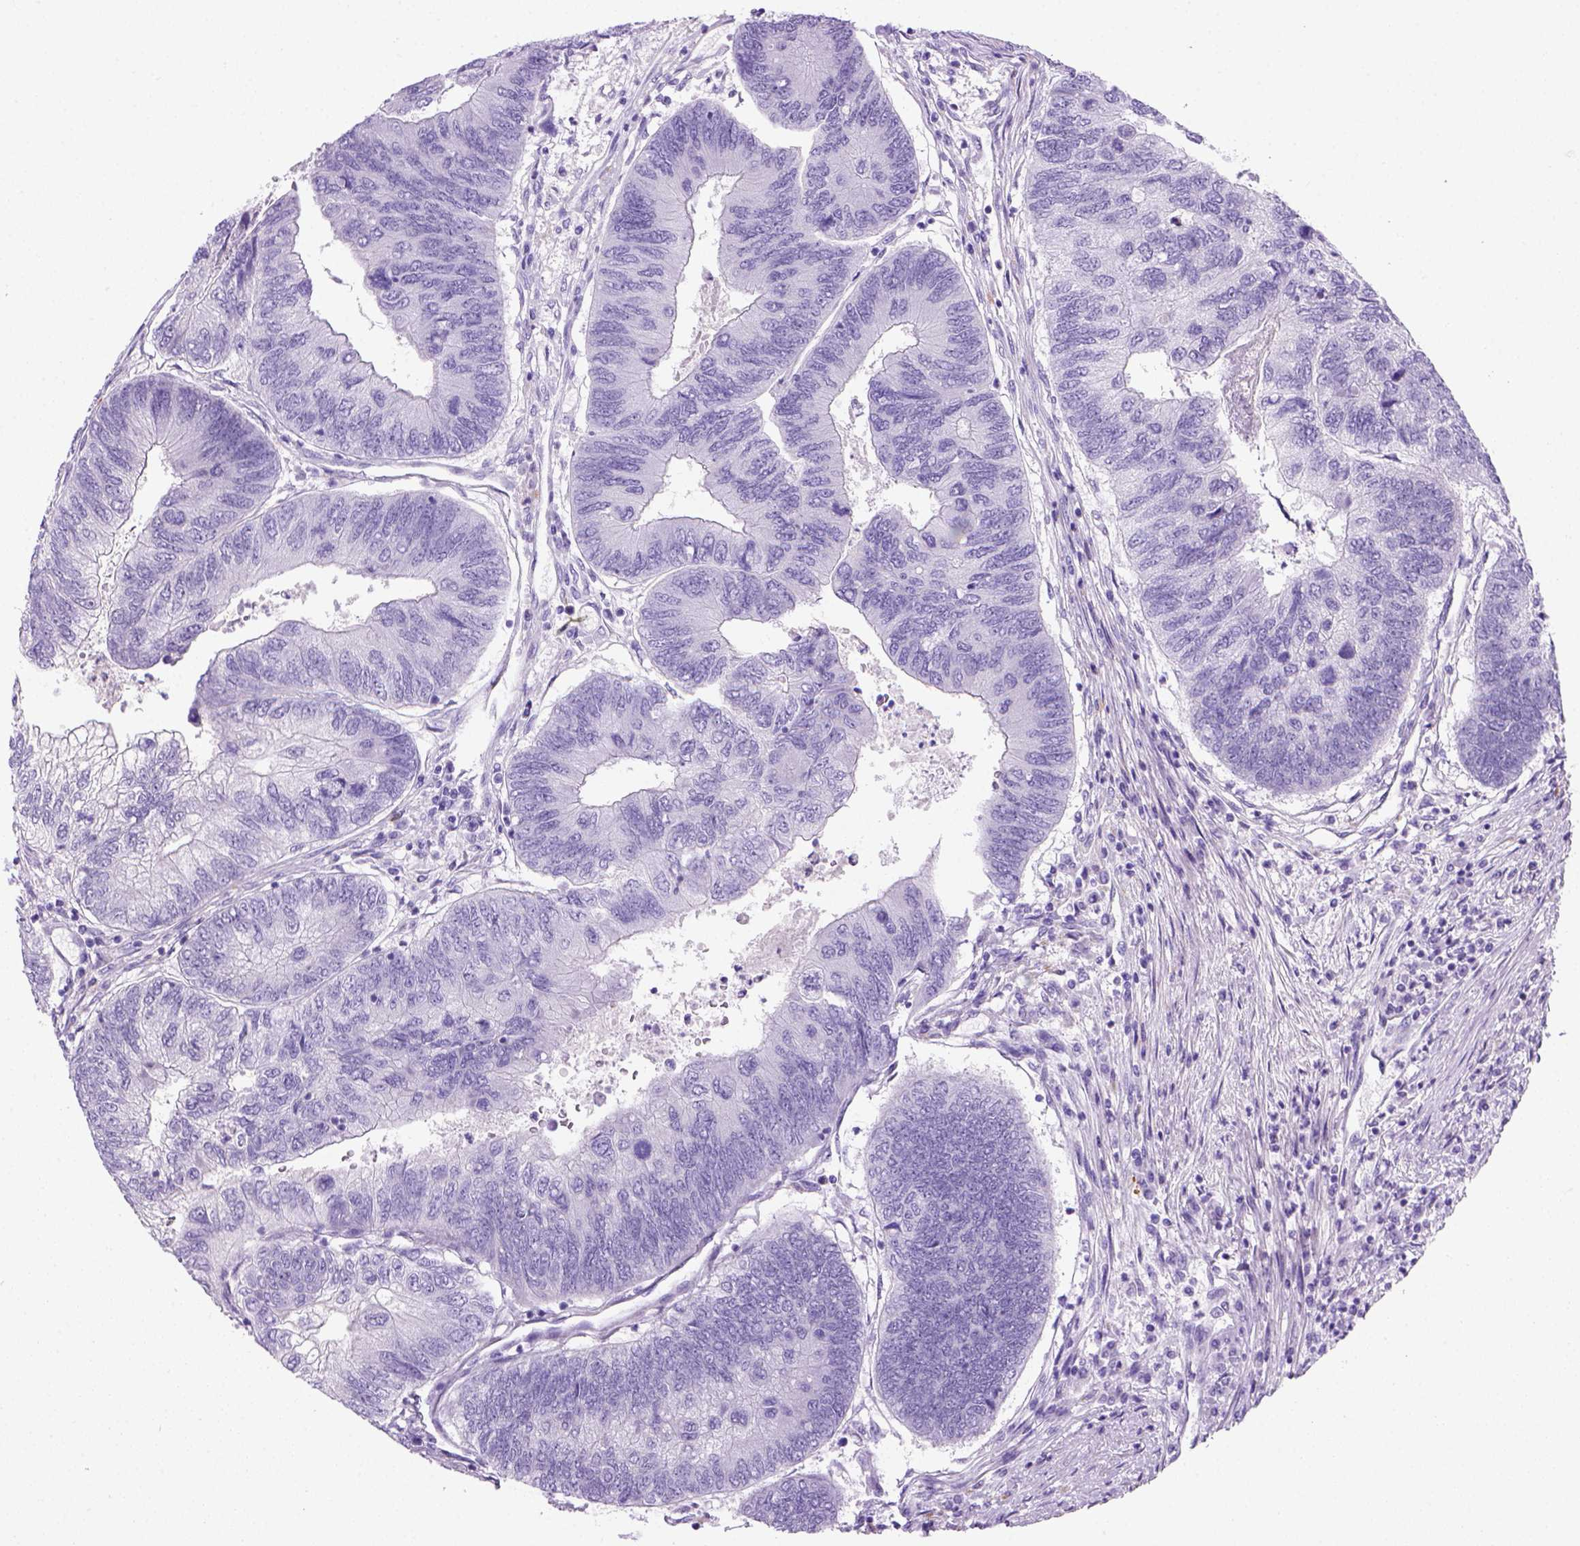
{"staining": {"intensity": "negative", "quantity": "none", "location": "none"}, "tissue": "colorectal cancer", "cell_type": "Tumor cells", "image_type": "cancer", "snomed": [{"axis": "morphology", "description": "Adenocarcinoma, NOS"}, {"axis": "topography", "description": "Colon"}], "caption": "Colorectal cancer (adenocarcinoma) was stained to show a protein in brown. There is no significant expression in tumor cells.", "gene": "ARHGEF33", "patient": {"sex": "female", "age": 67}}